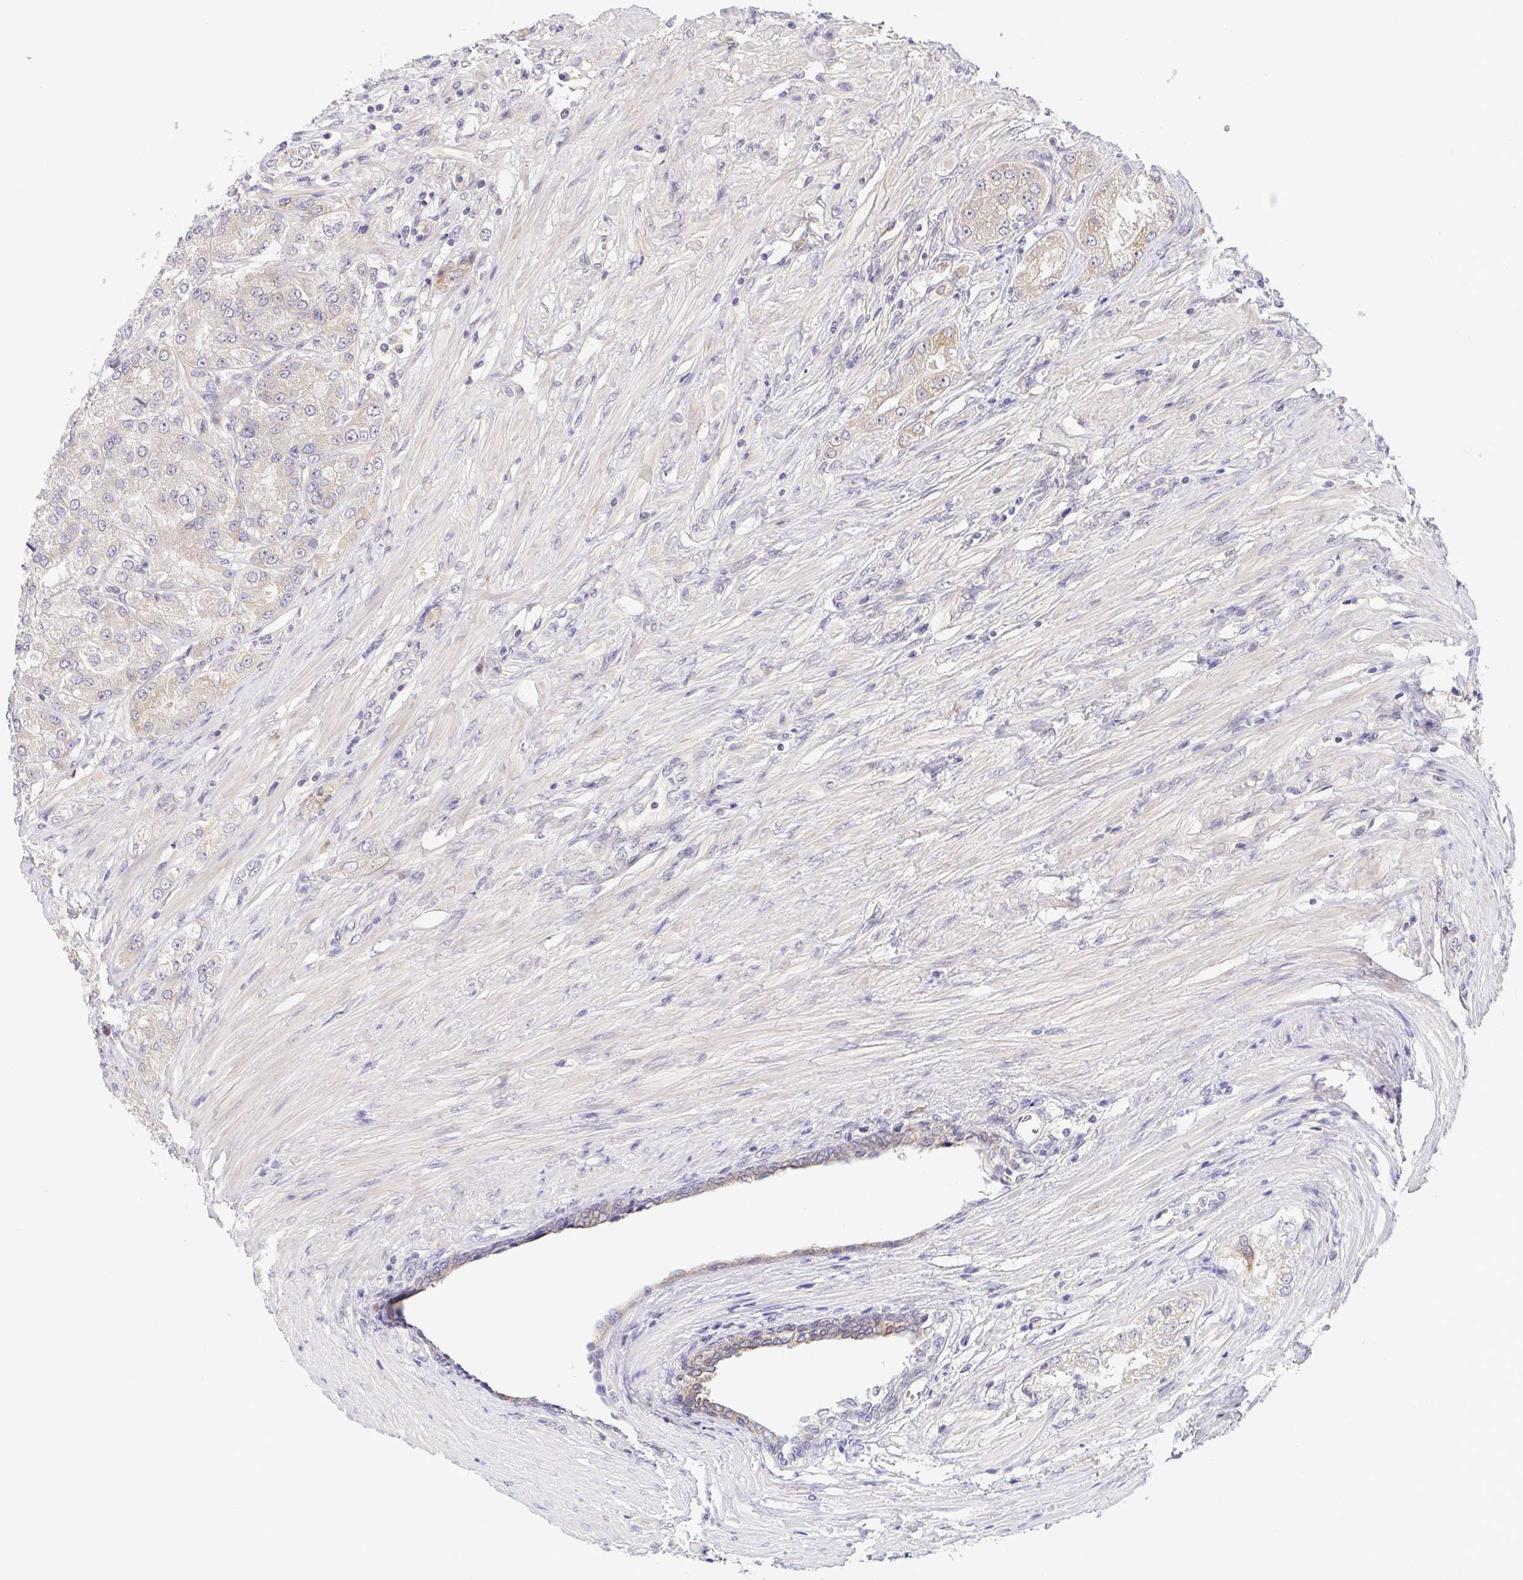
{"staining": {"intensity": "weak", "quantity": "<25%", "location": "cytoplasmic/membranous"}, "tissue": "prostate cancer", "cell_type": "Tumor cells", "image_type": "cancer", "snomed": [{"axis": "morphology", "description": "Adenocarcinoma, High grade"}, {"axis": "topography", "description": "Prostate"}], "caption": "The histopathology image reveals no staining of tumor cells in prostate cancer (adenocarcinoma (high-grade)).", "gene": "BCL2L1", "patient": {"sex": "male", "age": 61}}